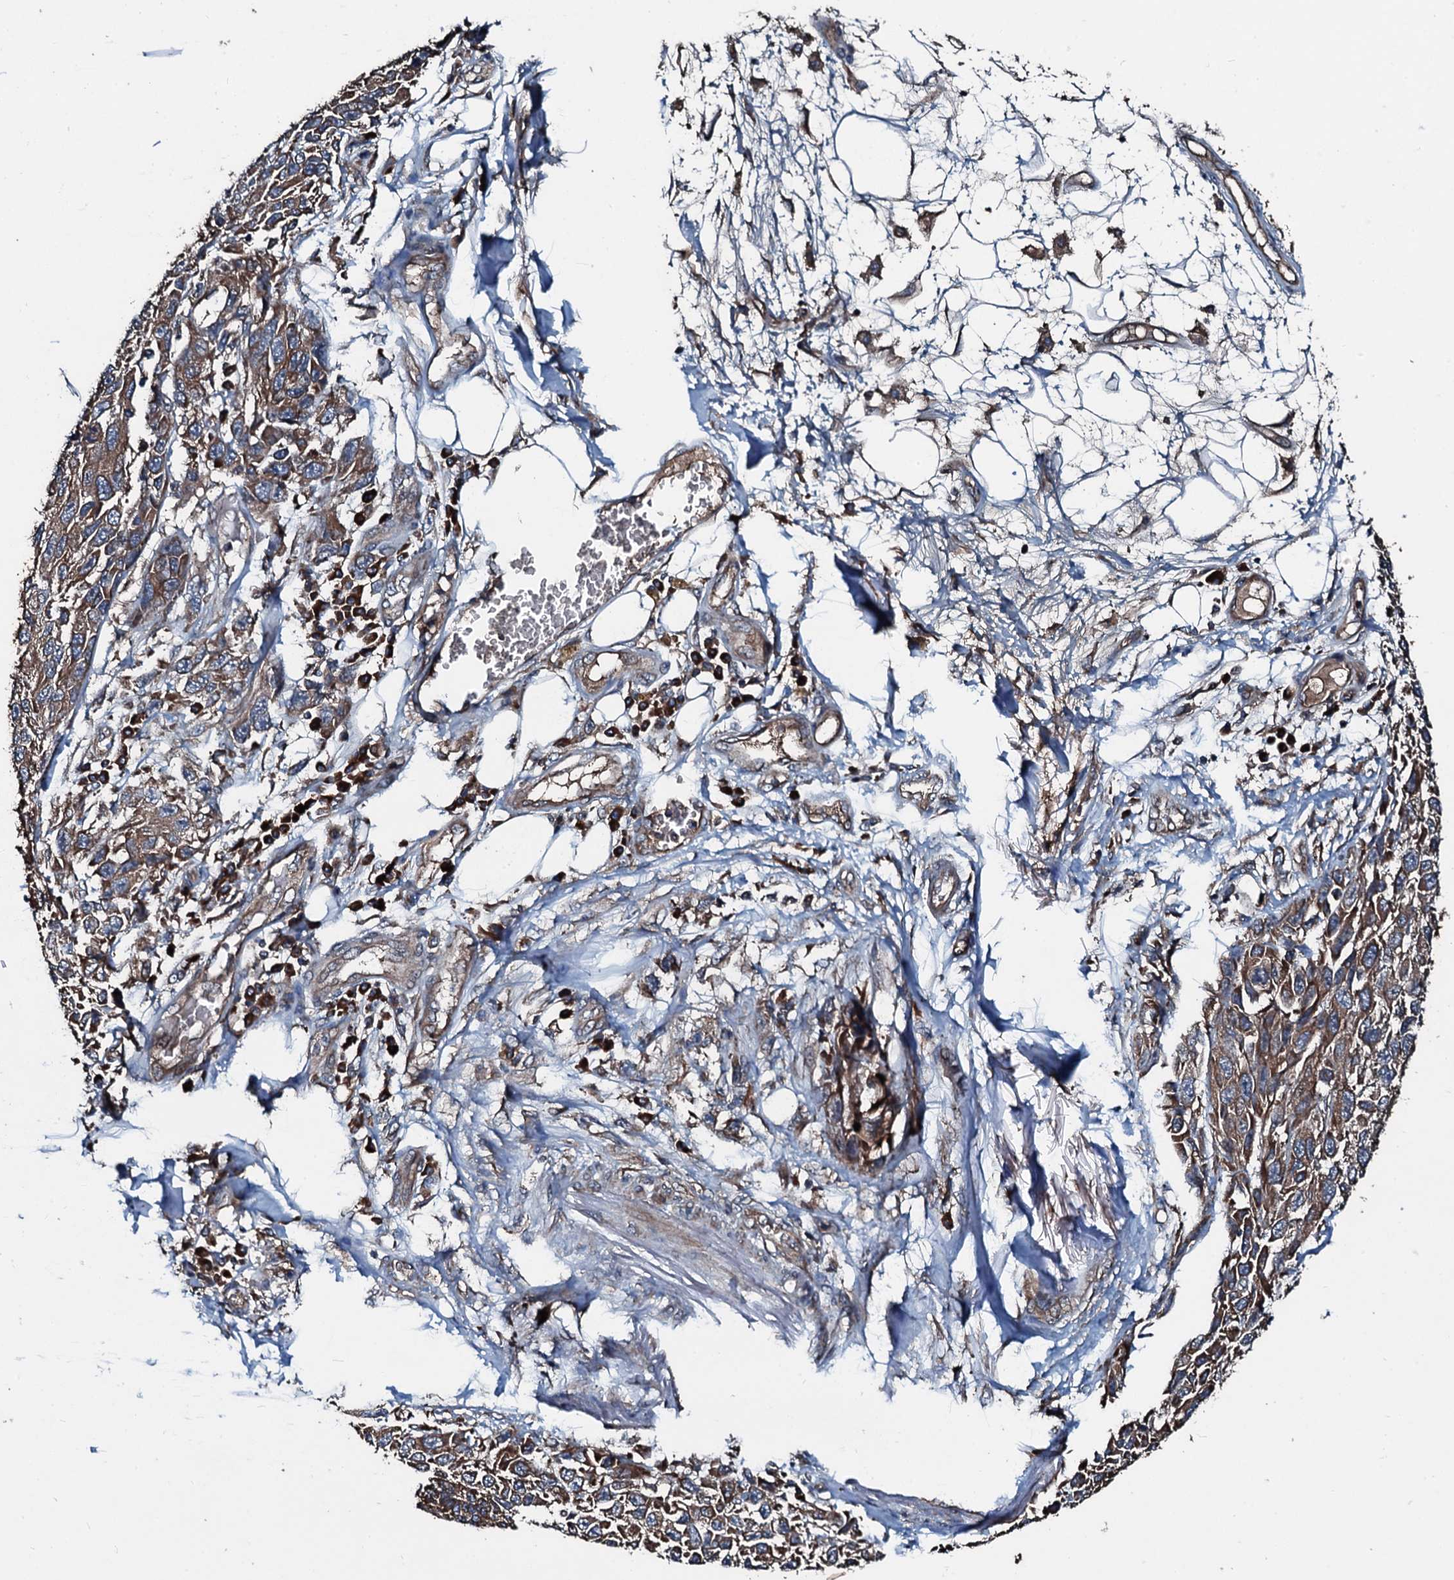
{"staining": {"intensity": "moderate", "quantity": ">75%", "location": "cytoplasmic/membranous"}, "tissue": "melanoma", "cell_type": "Tumor cells", "image_type": "cancer", "snomed": [{"axis": "morphology", "description": "Normal tissue, NOS"}, {"axis": "morphology", "description": "Malignant melanoma, NOS"}, {"axis": "topography", "description": "Skin"}], "caption": "Malignant melanoma tissue exhibits moderate cytoplasmic/membranous positivity in about >75% of tumor cells, visualized by immunohistochemistry. Using DAB (3,3'-diaminobenzidine) (brown) and hematoxylin (blue) stains, captured at high magnification using brightfield microscopy.", "gene": "AARS1", "patient": {"sex": "female", "age": 96}}